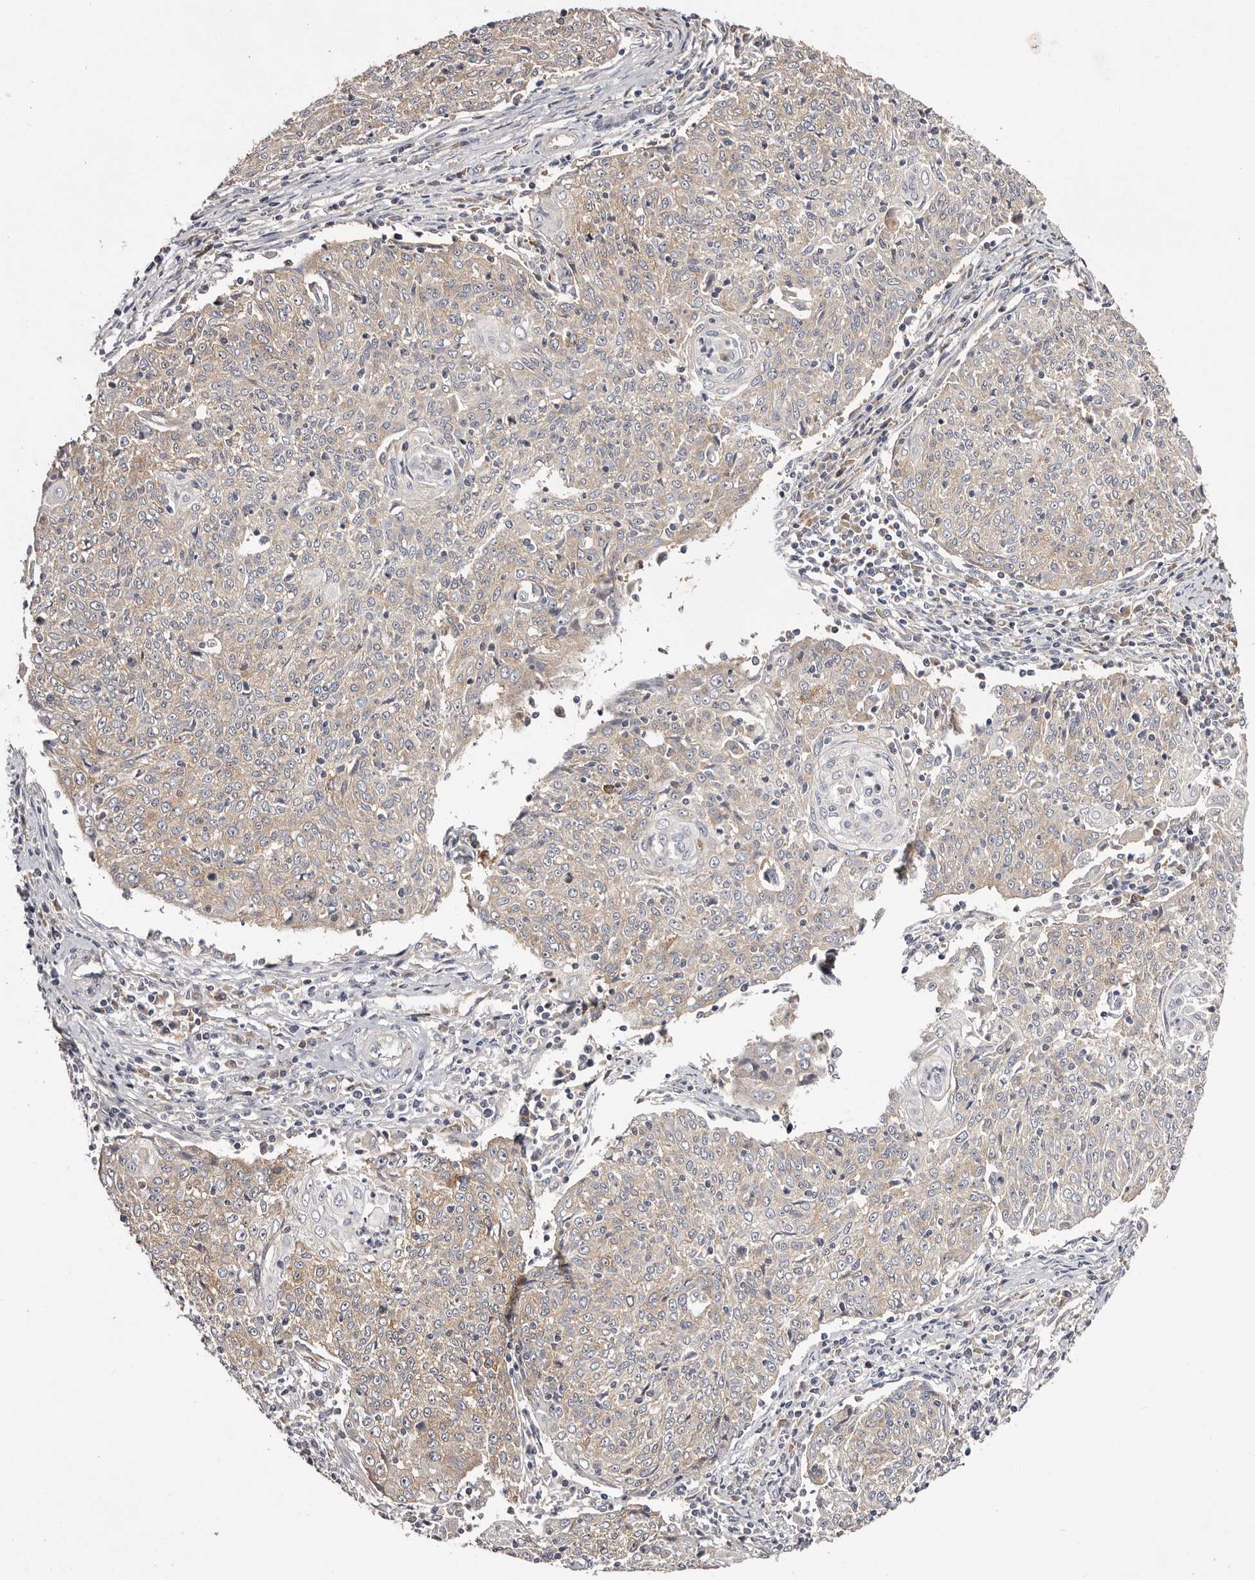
{"staining": {"intensity": "weak", "quantity": ">75%", "location": "cytoplasmic/membranous"}, "tissue": "cervical cancer", "cell_type": "Tumor cells", "image_type": "cancer", "snomed": [{"axis": "morphology", "description": "Squamous cell carcinoma, NOS"}, {"axis": "topography", "description": "Cervix"}], "caption": "High-power microscopy captured an immunohistochemistry (IHC) micrograph of squamous cell carcinoma (cervical), revealing weak cytoplasmic/membranous positivity in about >75% of tumor cells.", "gene": "LTV1", "patient": {"sex": "female", "age": 48}}